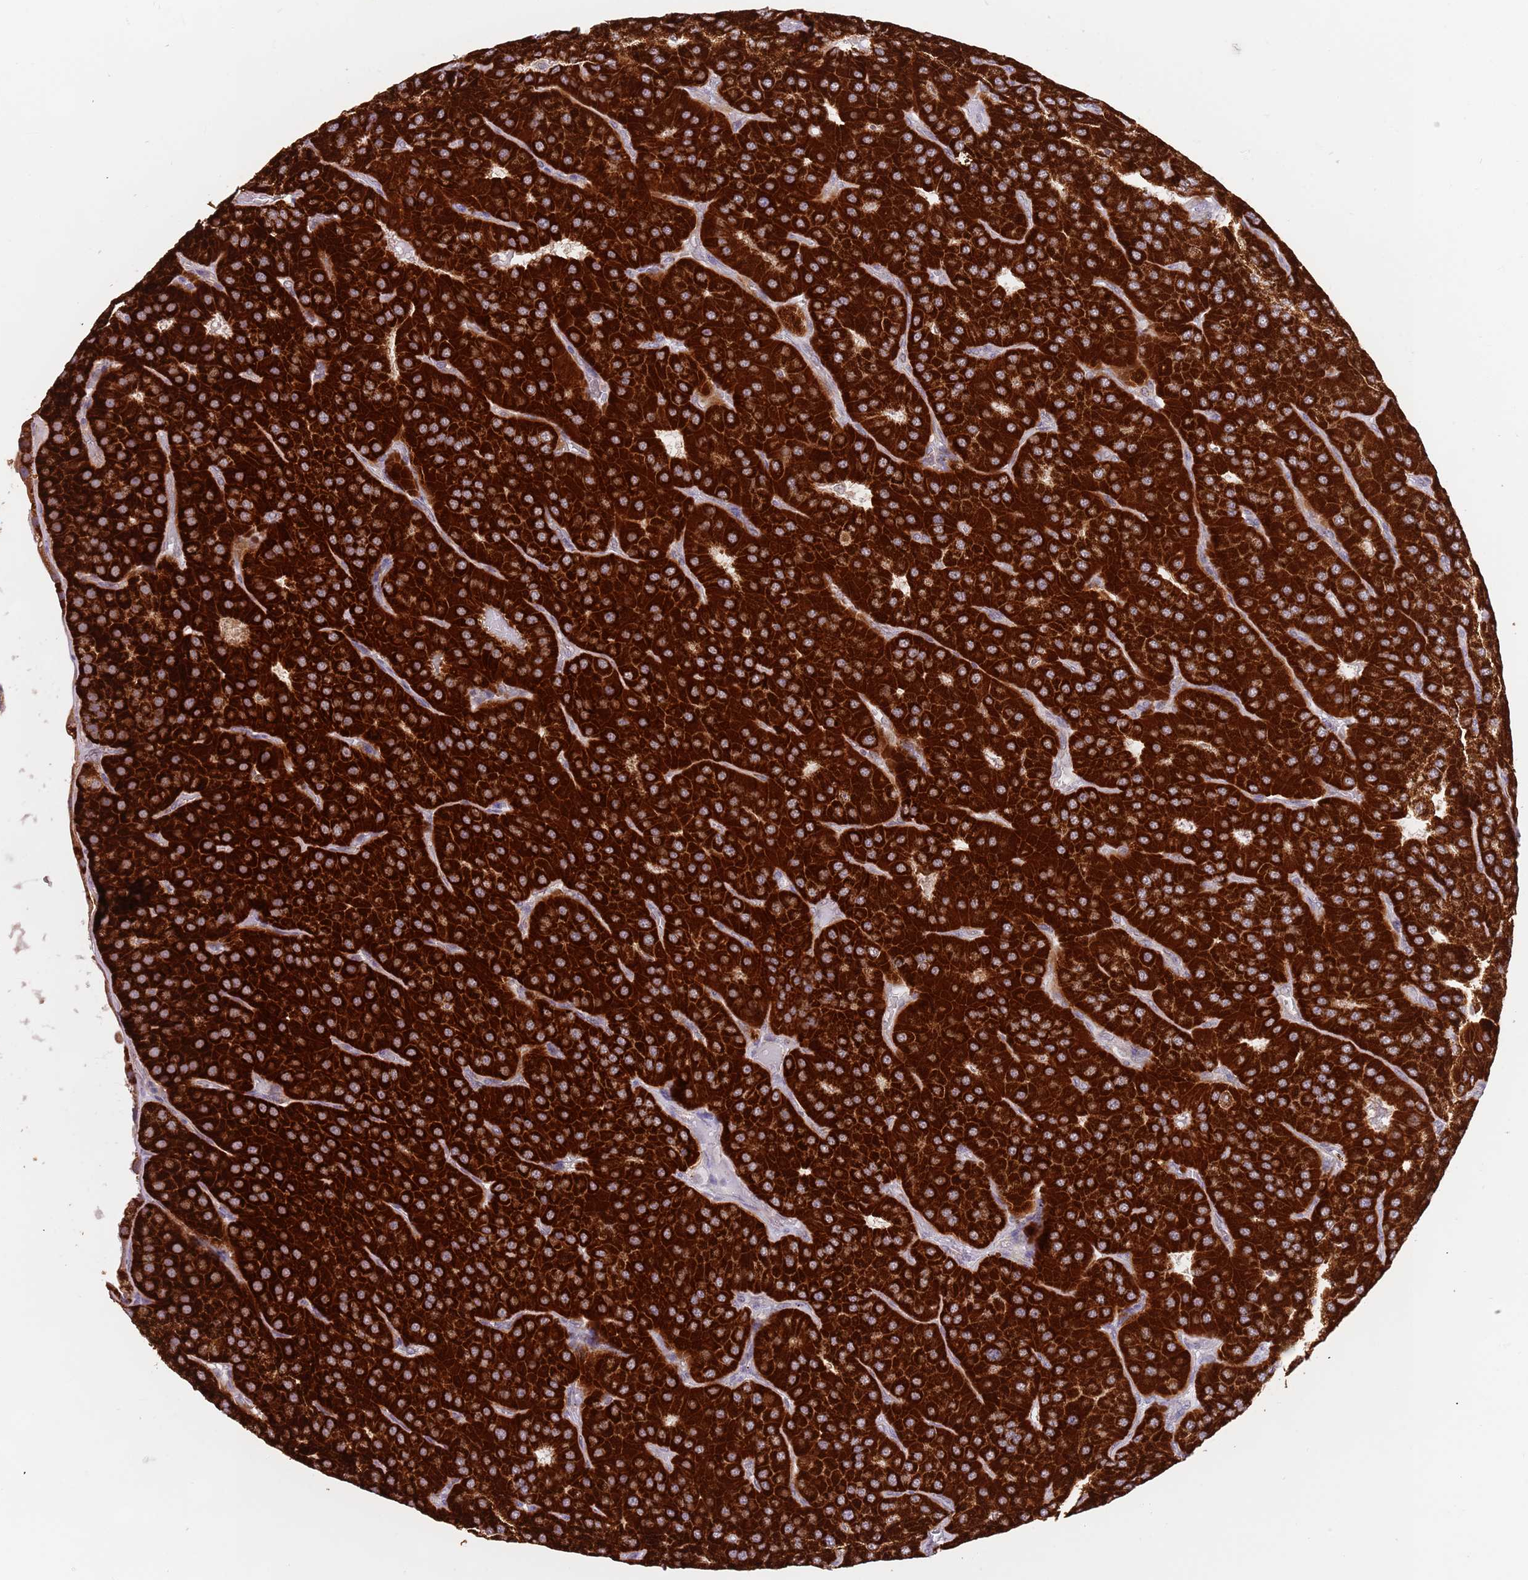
{"staining": {"intensity": "strong", "quantity": ">75%", "location": "cytoplasmic/membranous"}, "tissue": "parathyroid gland", "cell_type": "Glandular cells", "image_type": "normal", "snomed": [{"axis": "morphology", "description": "Normal tissue, NOS"}, {"axis": "morphology", "description": "Adenoma, NOS"}, {"axis": "topography", "description": "Parathyroid gland"}], "caption": "Protein expression analysis of benign parathyroid gland shows strong cytoplasmic/membranous positivity in about >75% of glandular cells.", "gene": "UQCC3", "patient": {"sex": "female", "age": 86}}